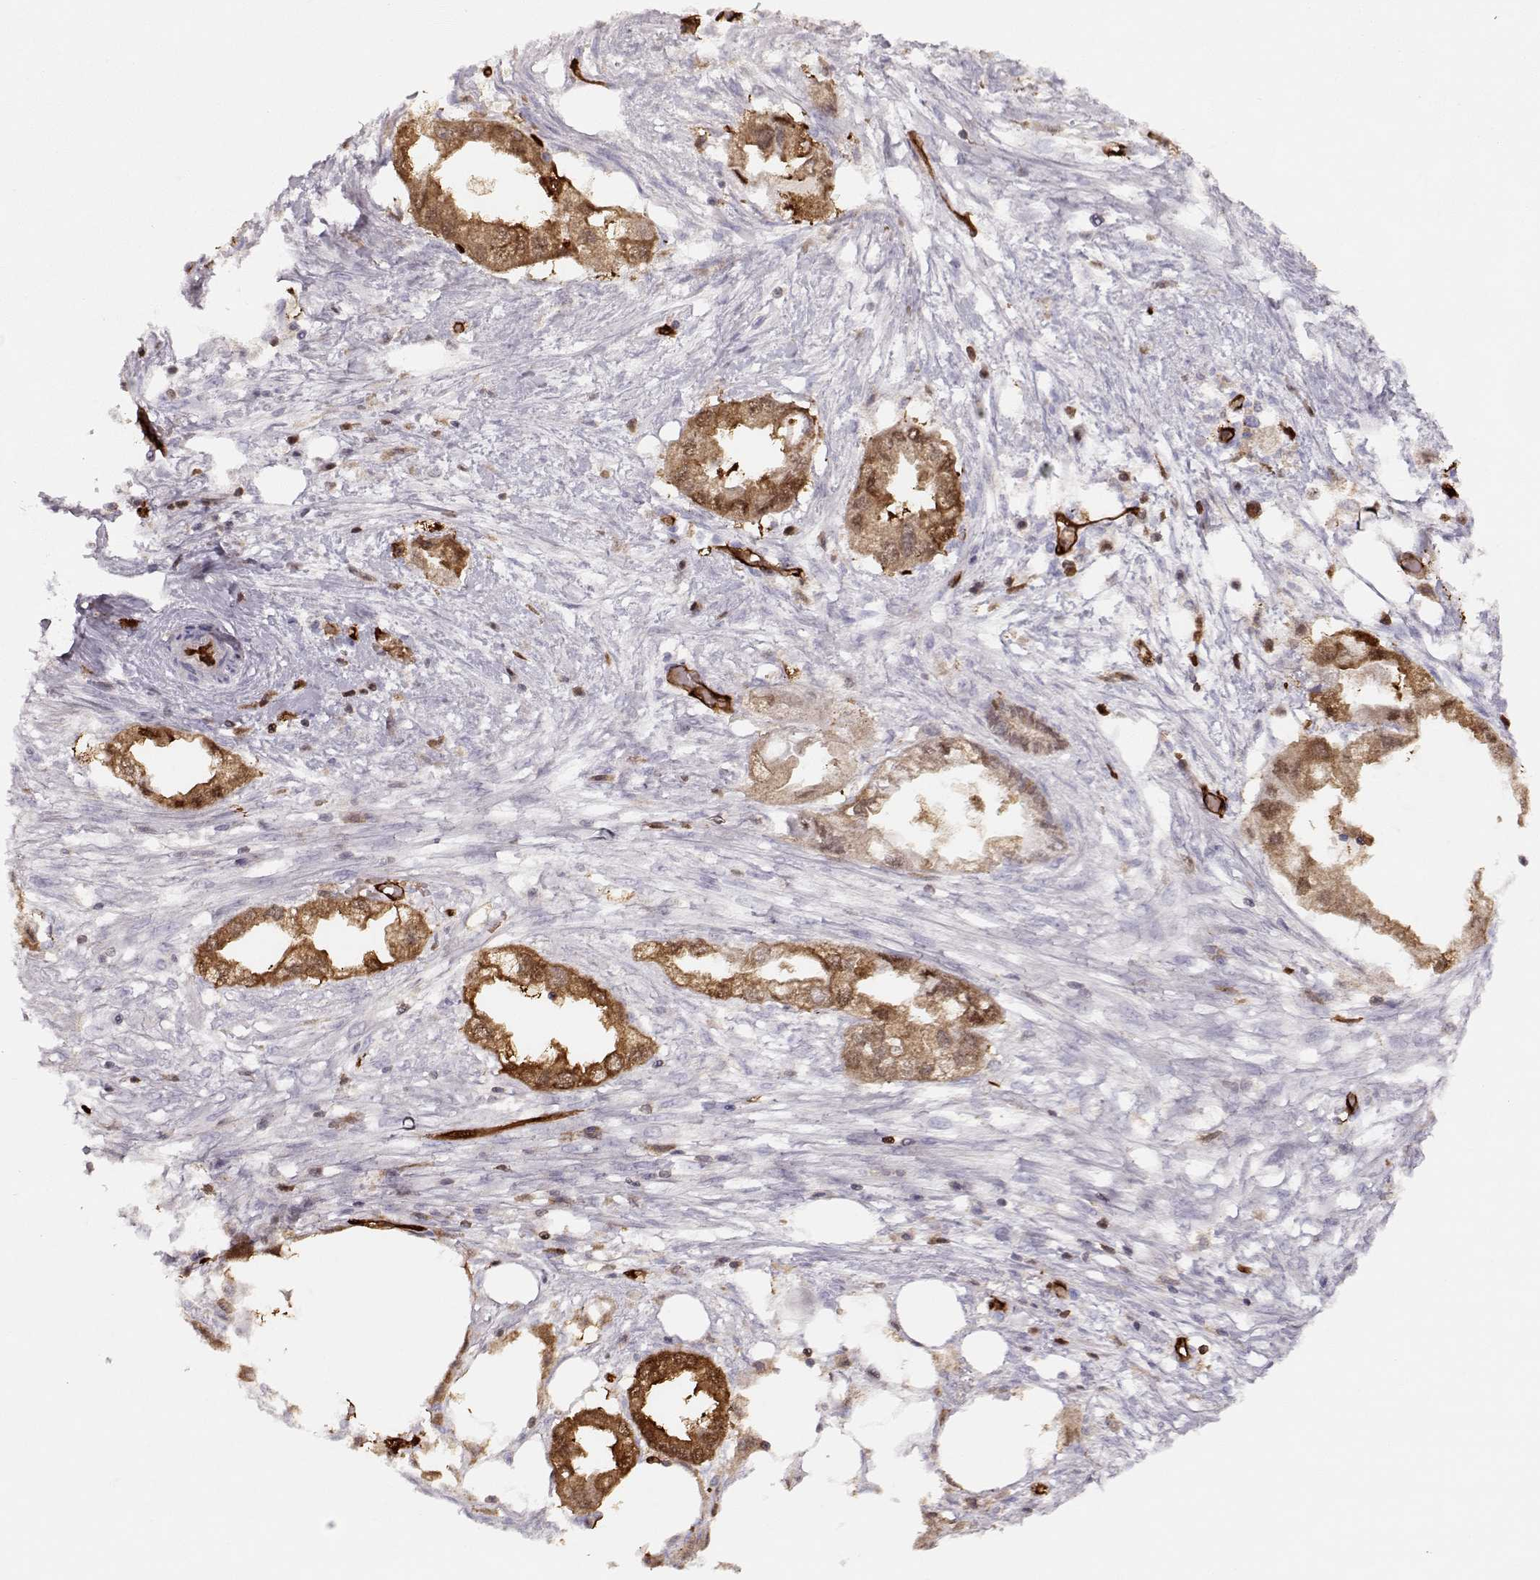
{"staining": {"intensity": "moderate", "quantity": ">75%", "location": "cytoplasmic/membranous"}, "tissue": "endometrial cancer", "cell_type": "Tumor cells", "image_type": "cancer", "snomed": [{"axis": "morphology", "description": "Adenocarcinoma, NOS"}, {"axis": "morphology", "description": "Adenocarcinoma, metastatic, NOS"}, {"axis": "topography", "description": "Adipose tissue"}, {"axis": "topography", "description": "Endometrium"}], "caption": "An immunohistochemistry (IHC) histopathology image of neoplastic tissue is shown. Protein staining in brown labels moderate cytoplasmic/membranous positivity in adenocarcinoma (endometrial) within tumor cells.", "gene": "PNP", "patient": {"sex": "female", "age": 67}}